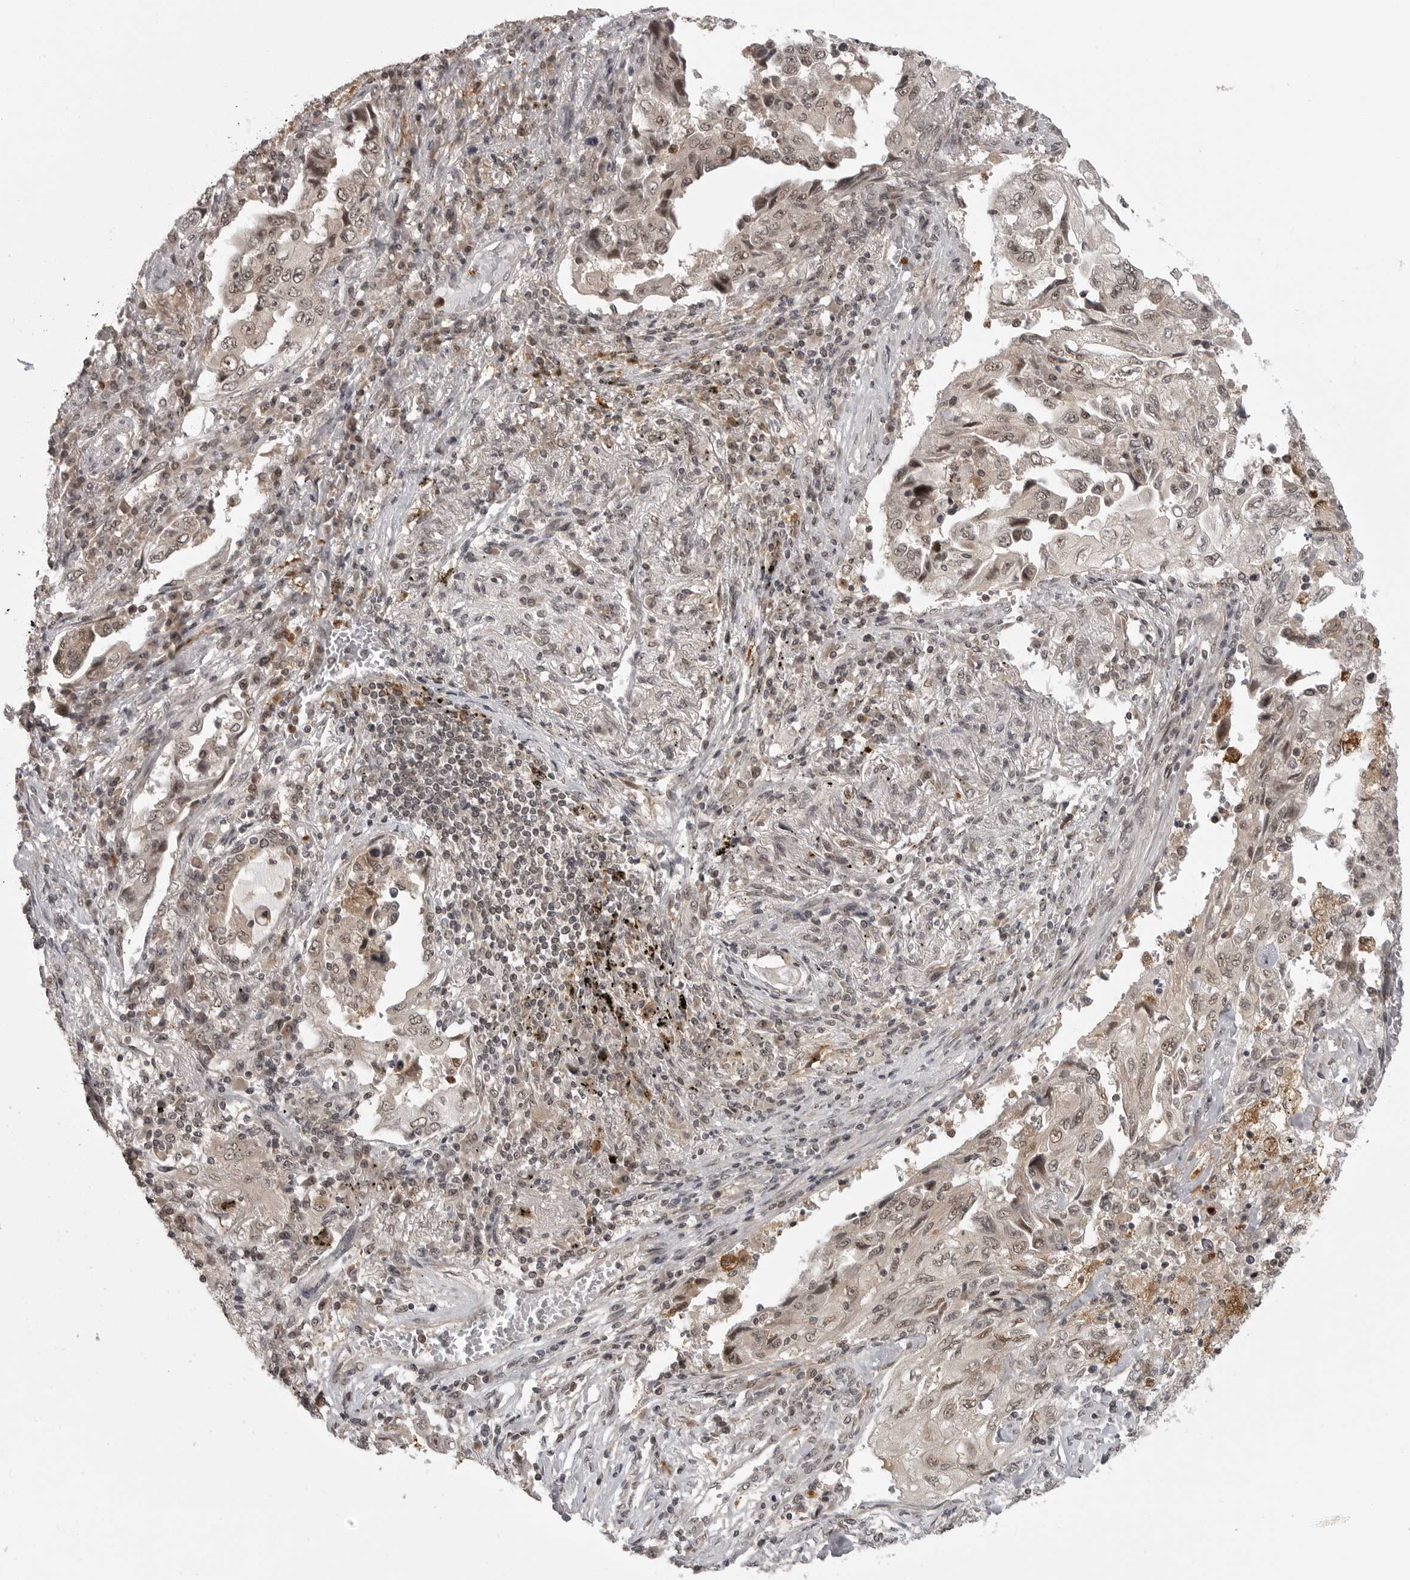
{"staining": {"intensity": "moderate", "quantity": "25%-75%", "location": "cytoplasmic/membranous,nuclear"}, "tissue": "lung cancer", "cell_type": "Tumor cells", "image_type": "cancer", "snomed": [{"axis": "morphology", "description": "Adenocarcinoma, NOS"}, {"axis": "topography", "description": "Lung"}], "caption": "Immunohistochemical staining of adenocarcinoma (lung) exhibits moderate cytoplasmic/membranous and nuclear protein expression in about 25%-75% of tumor cells. The protein is stained brown, and the nuclei are stained in blue (DAB IHC with brightfield microscopy, high magnification).", "gene": "PEG3", "patient": {"sex": "female", "age": 51}}